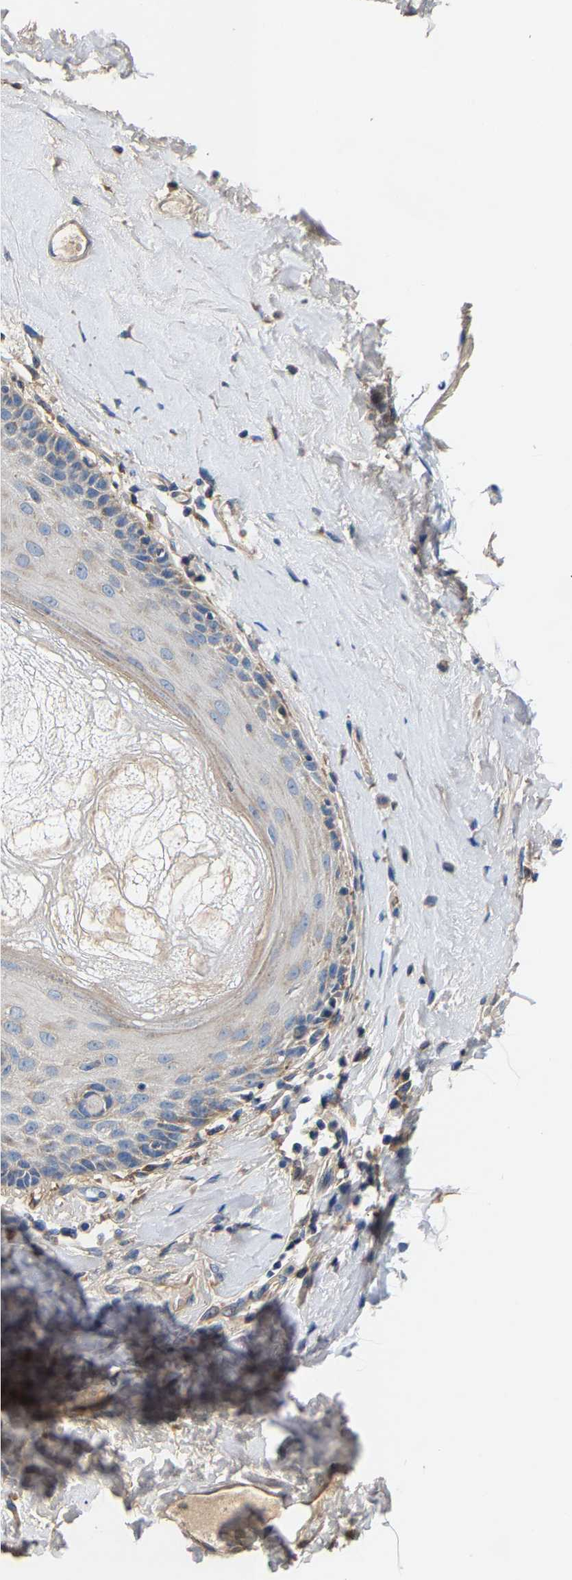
{"staining": {"intensity": "moderate", "quantity": "<25%", "location": "cytoplasmic/membranous"}, "tissue": "skin", "cell_type": "Epidermal cells", "image_type": "normal", "snomed": [{"axis": "morphology", "description": "Normal tissue, NOS"}, {"axis": "topography", "description": "Anal"}], "caption": "Moderate cytoplasmic/membranous protein positivity is appreciated in approximately <25% of epidermal cells in skin. Nuclei are stained in blue.", "gene": "CCDC171", "patient": {"sex": "male", "age": 69}}